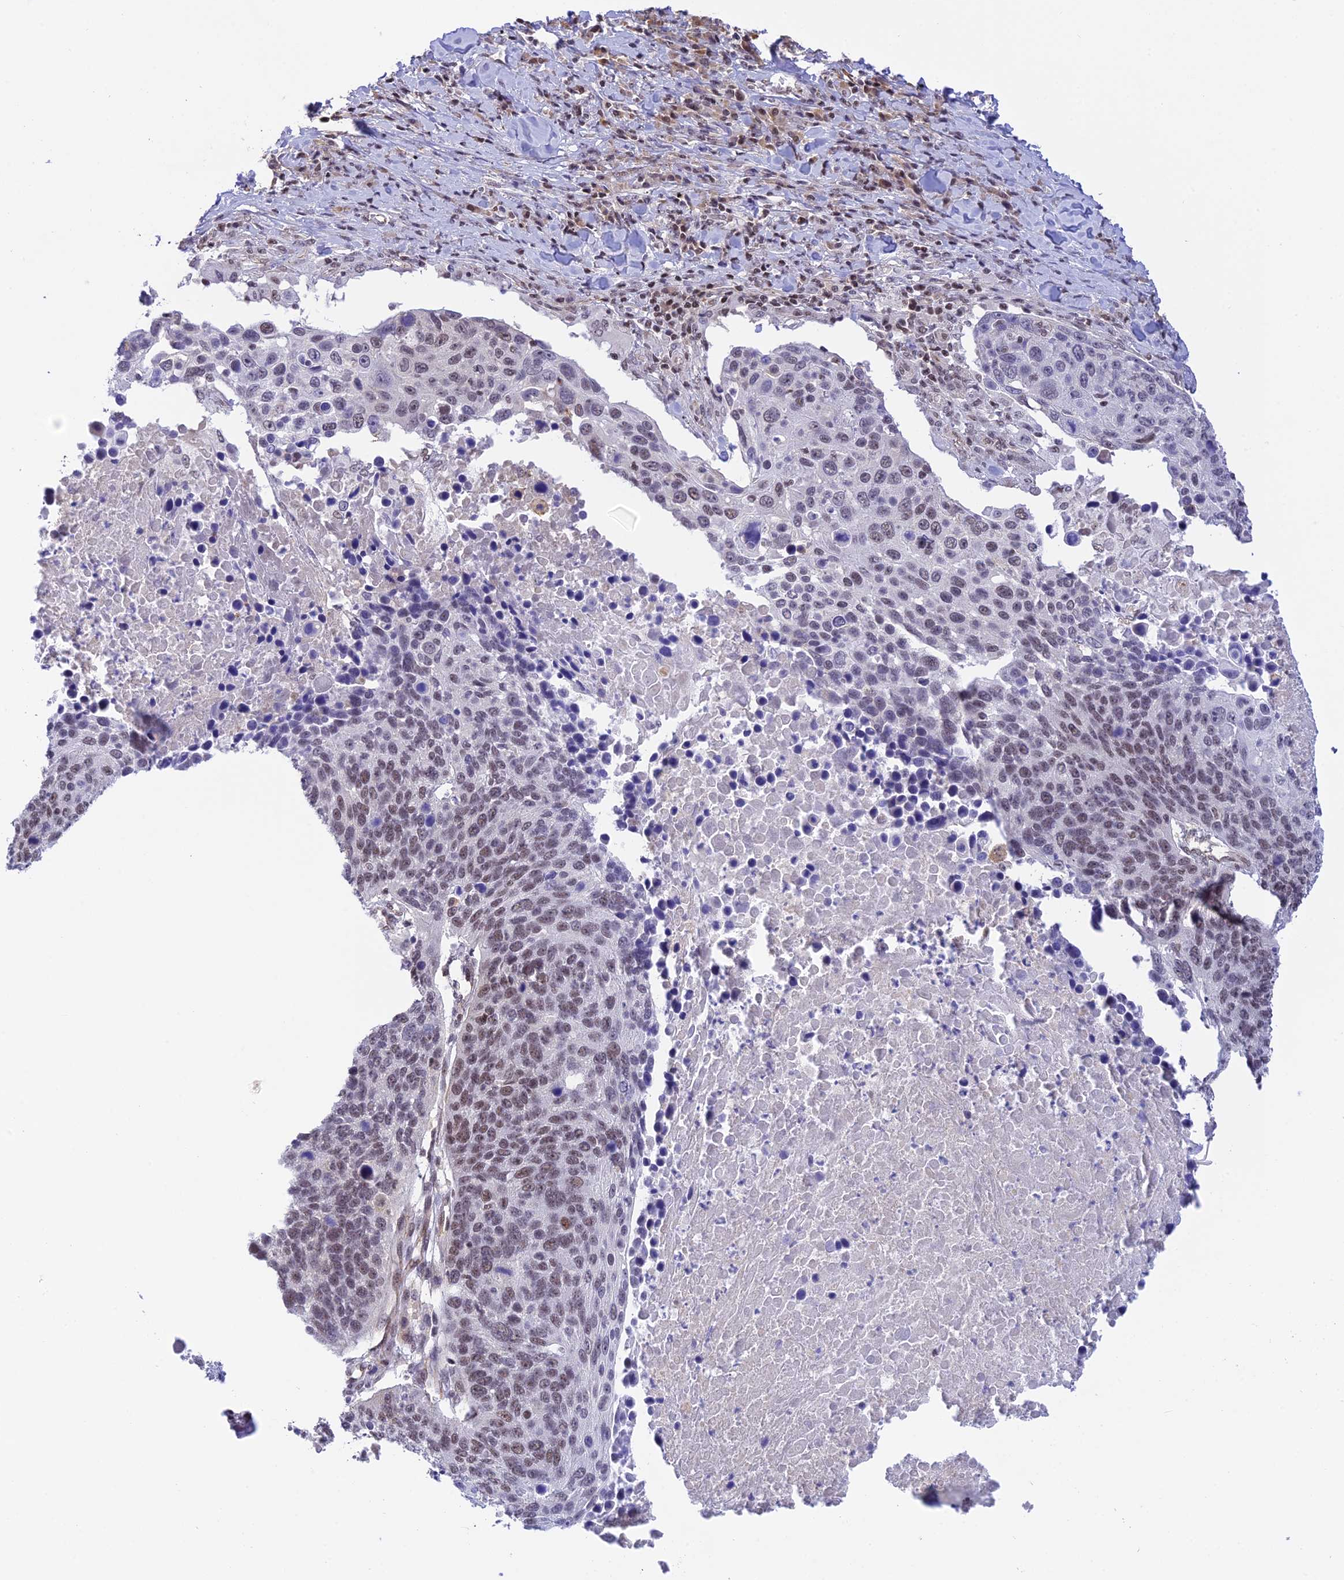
{"staining": {"intensity": "weak", "quantity": "25%-75%", "location": "nuclear"}, "tissue": "lung cancer", "cell_type": "Tumor cells", "image_type": "cancer", "snomed": [{"axis": "morphology", "description": "Normal tissue, NOS"}, {"axis": "morphology", "description": "Squamous cell carcinoma, NOS"}, {"axis": "topography", "description": "Lymph node"}, {"axis": "topography", "description": "Lung"}], "caption": "A low amount of weak nuclear positivity is identified in approximately 25%-75% of tumor cells in squamous cell carcinoma (lung) tissue.", "gene": "THAP11", "patient": {"sex": "male", "age": 66}}